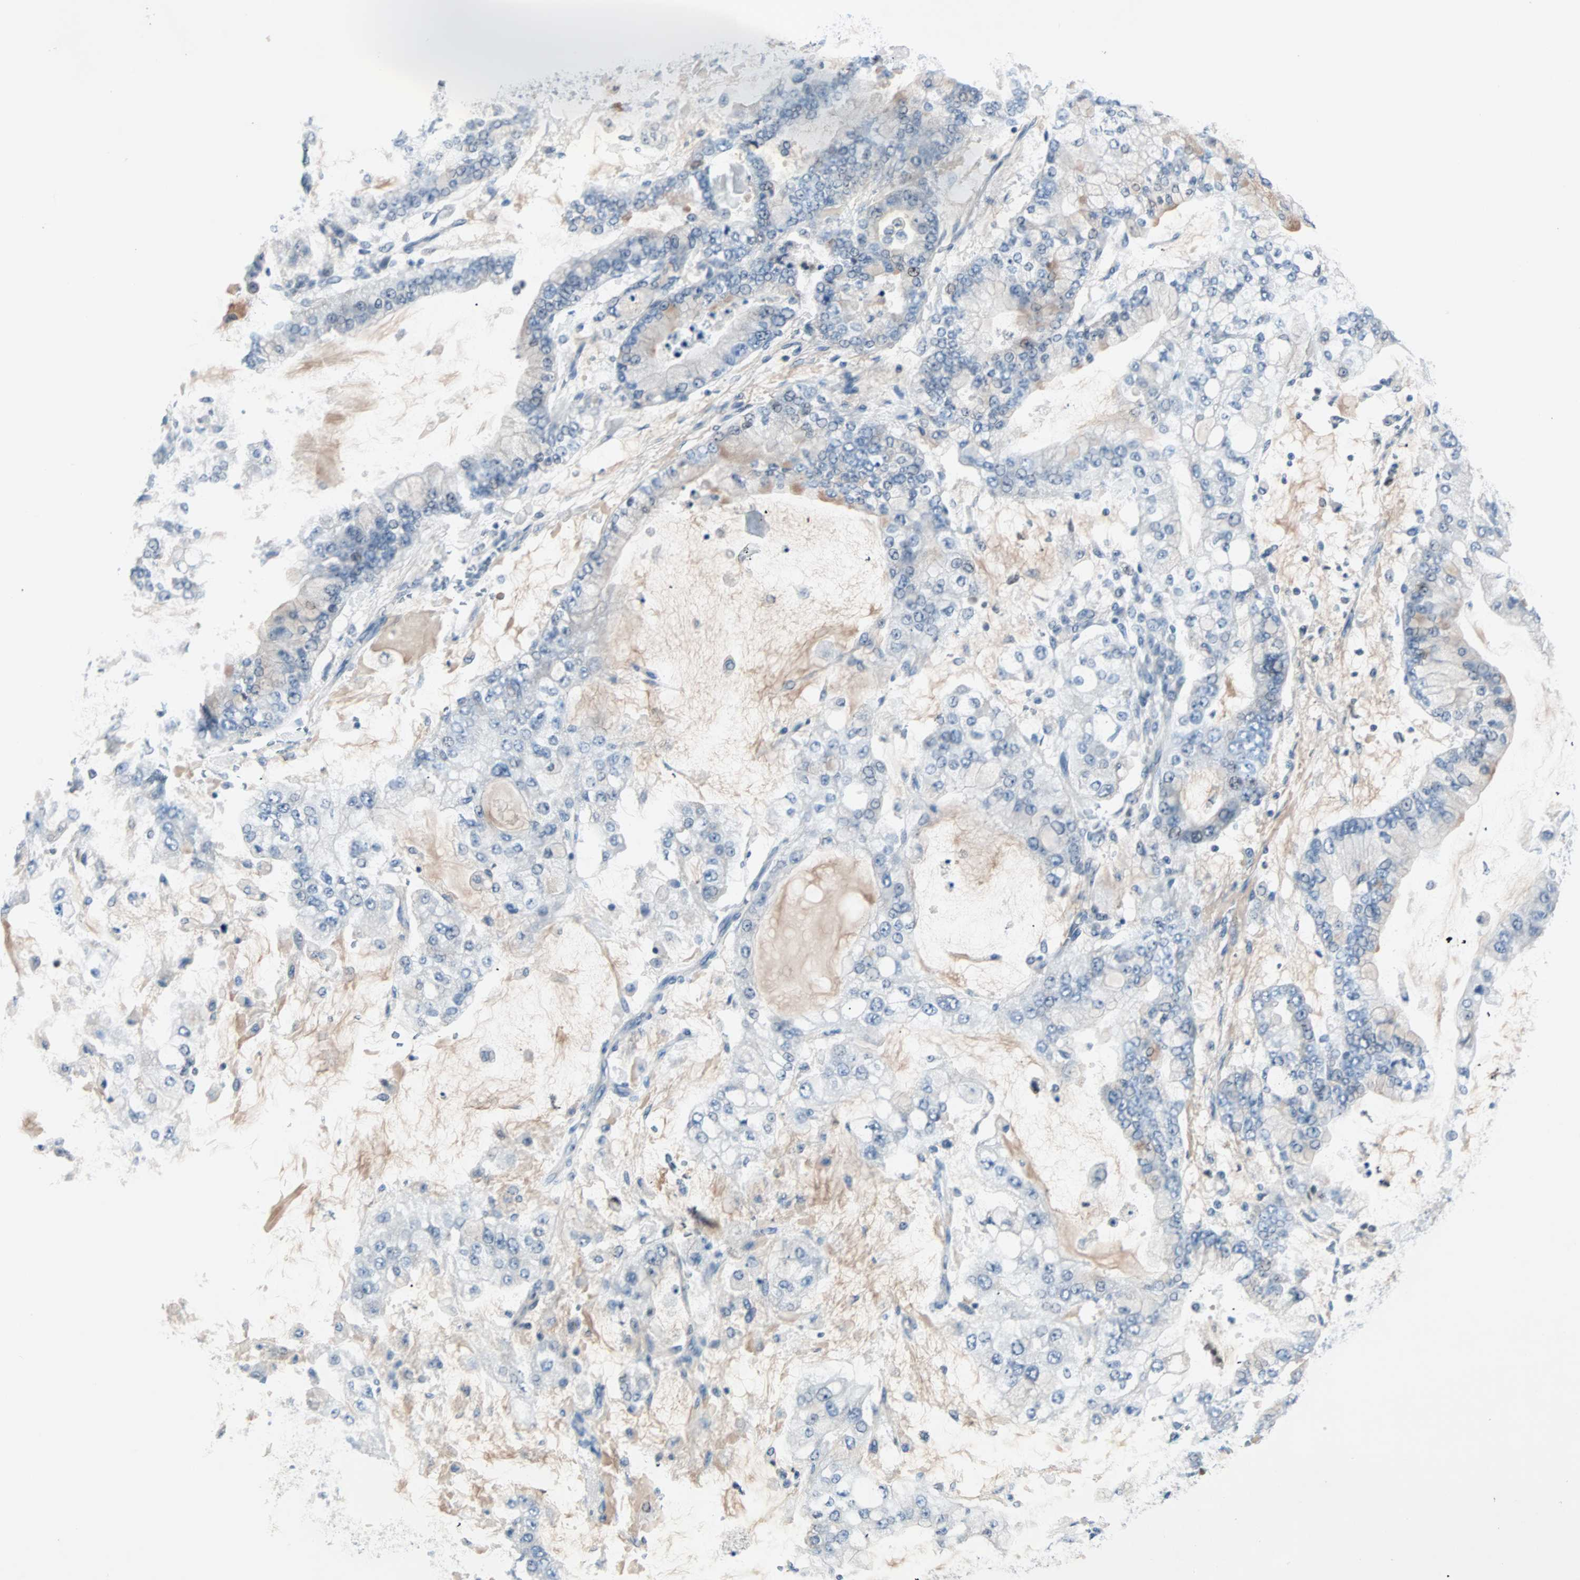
{"staining": {"intensity": "negative", "quantity": "none", "location": "none"}, "tissue": "stomach cancer", "cell_type": "Tumor cells", "image_type": "cancer", "snomed": [{"axis": "morphology", "description": "Normal tissue, NOS"}, {"axis": "morphology", "description": "Adenocarcinoma, NOS"}, {"axis": "topography", "description": "Stomach, upper"}, {"axis": "topography", "description": "Stomach"}], "caption": "IHC image of human adenocarcinoma (stomach) stained for a protein (brown), which demonstrates no positivity in tumor cells.", "gene": "CCNE2", "patient": {"sex": "male", "age": 76}}